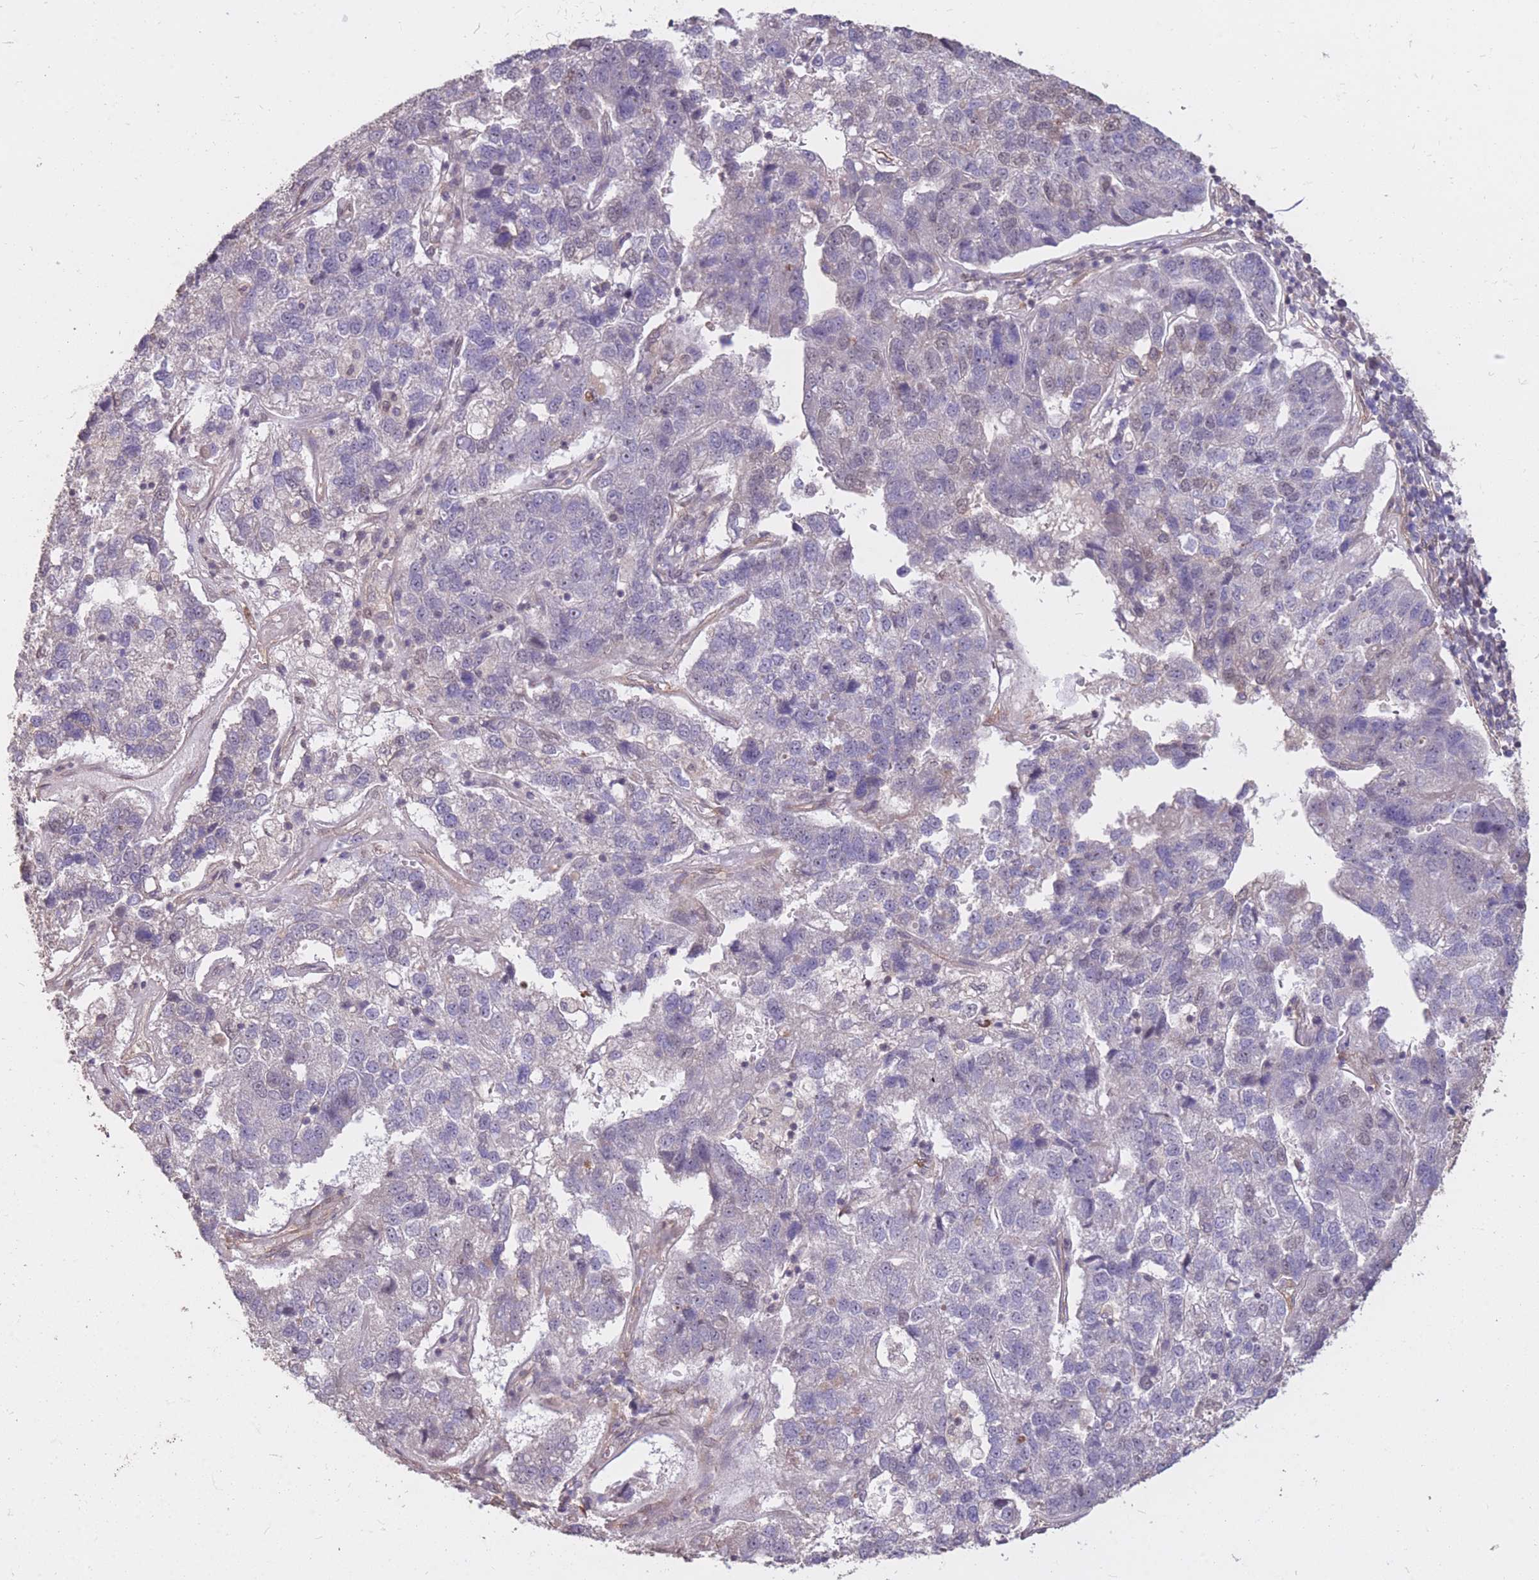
{"staining": {"intensity": "negative", "quantity": "none", "location": "none"}, "tissue": "pancreatic cancer", "cell_type": "Tumor cells", "image_type": "cancer", "snomed": [{"axis": "morphology", "description": "Adenocarcinoma, NOS"}, {"axis": "topography", "description": "Pancreas"}], "caption": "An IHC photomicrograph of pancreatic cancer is shown. There is no staining in tumor cells of pancreatic cancer.", "gene": "DYNC1LI2", "patient": {"sex": "female", "age": 61}}